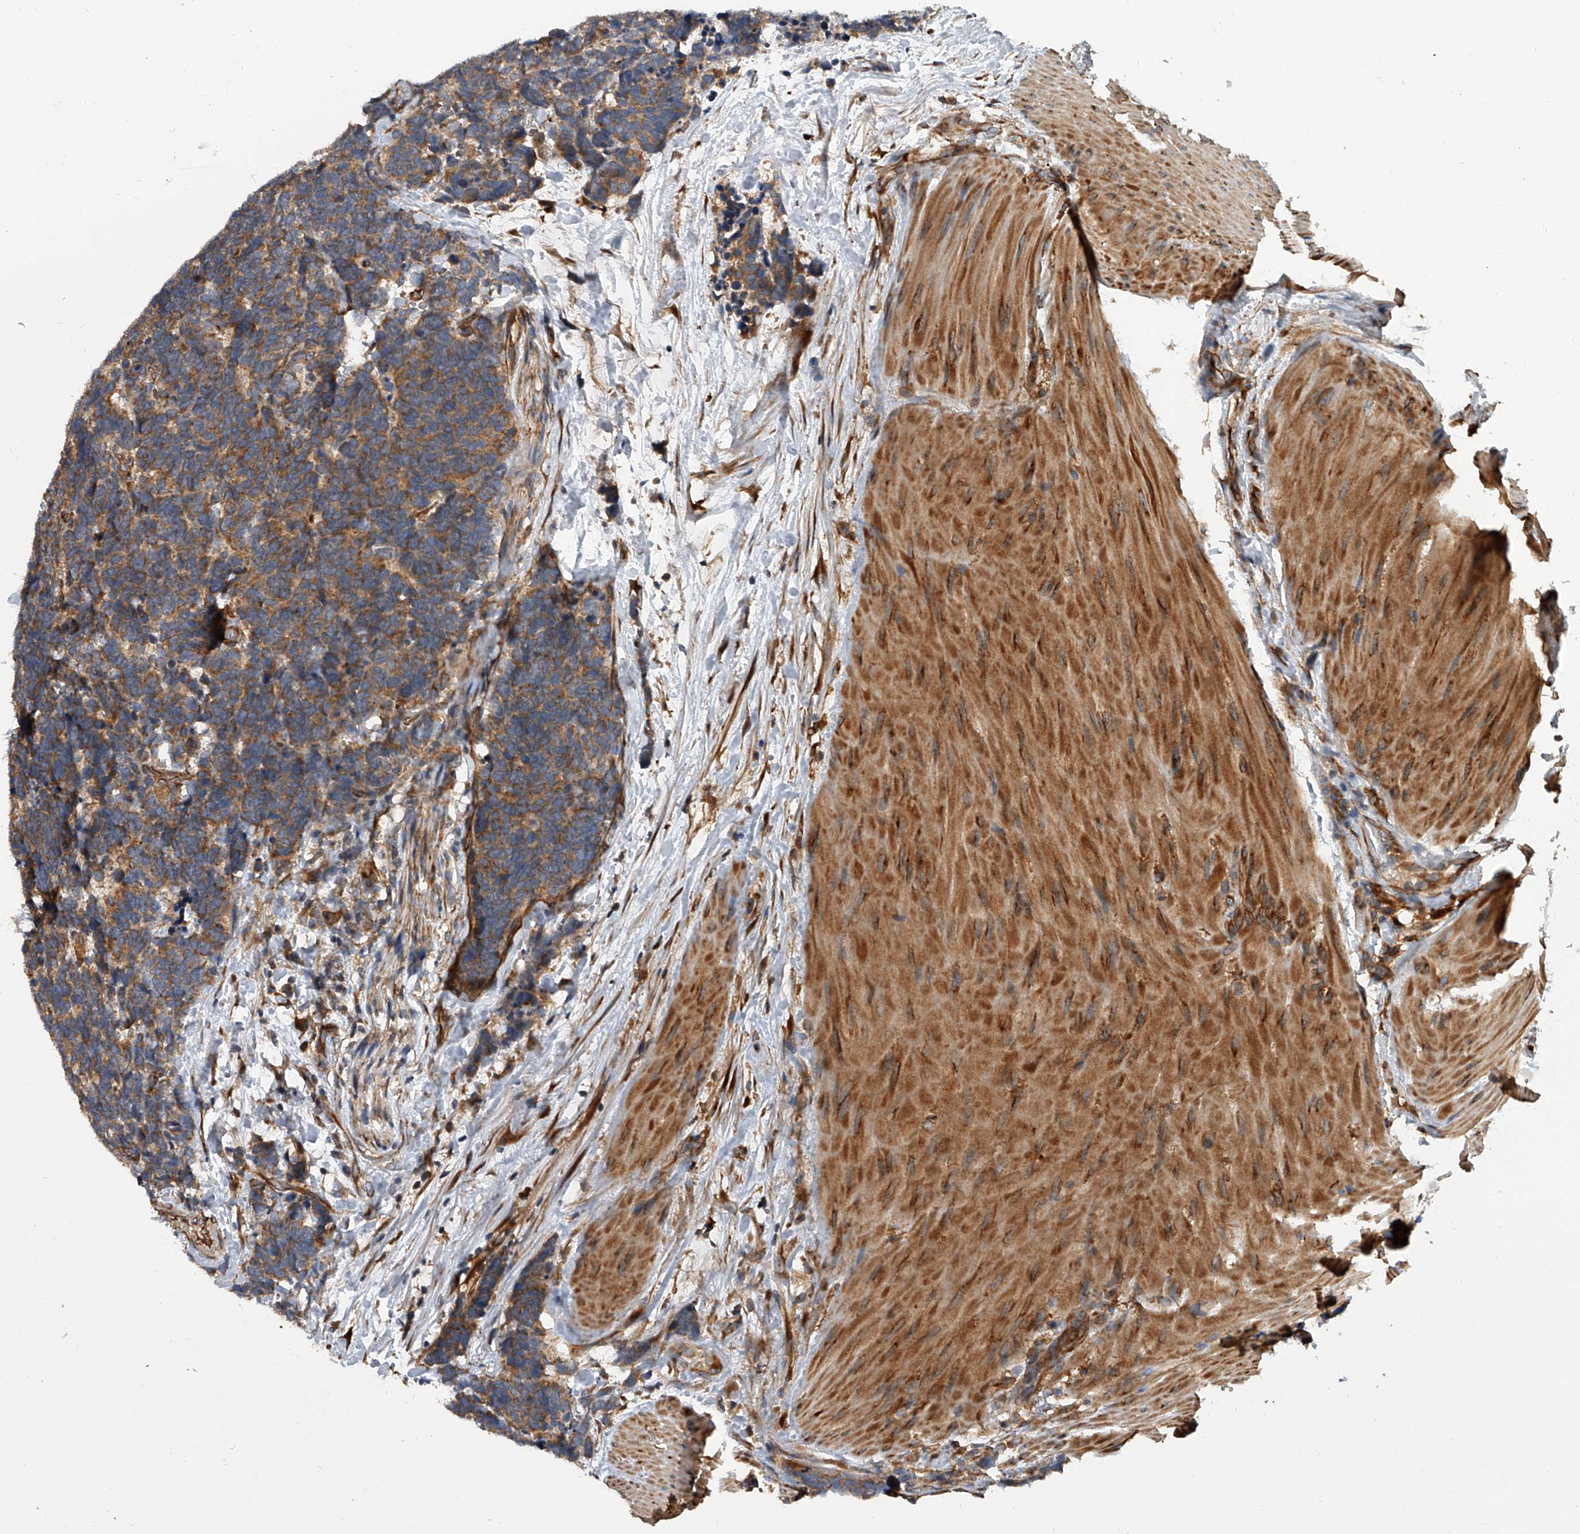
{"staining": {"intensity": "moderate", "quantity": ">75%", "location": "cytoplasmic/membranous"}, "tissue": "carcinoid", "cell_type": "Tumor cells", "image_type": "cancer", "snomed": [{"axis": "morphology", "description": "Carcinoma, NOS"}, {"axis": "morphology", "description": "Carcinoid, malignant, NOS"}, {"axis": "topography", "description": "Urinary bladder"}], "caption": "High-power microscopy captured an immunohistochemistry photomicrograph of carcinoma, revealing moderate cytoplasmic/membranous positivity in approximately >75% of tumor cells.", "gene": "EXOC4", "patient": {"sex": "male", "age": 57}}